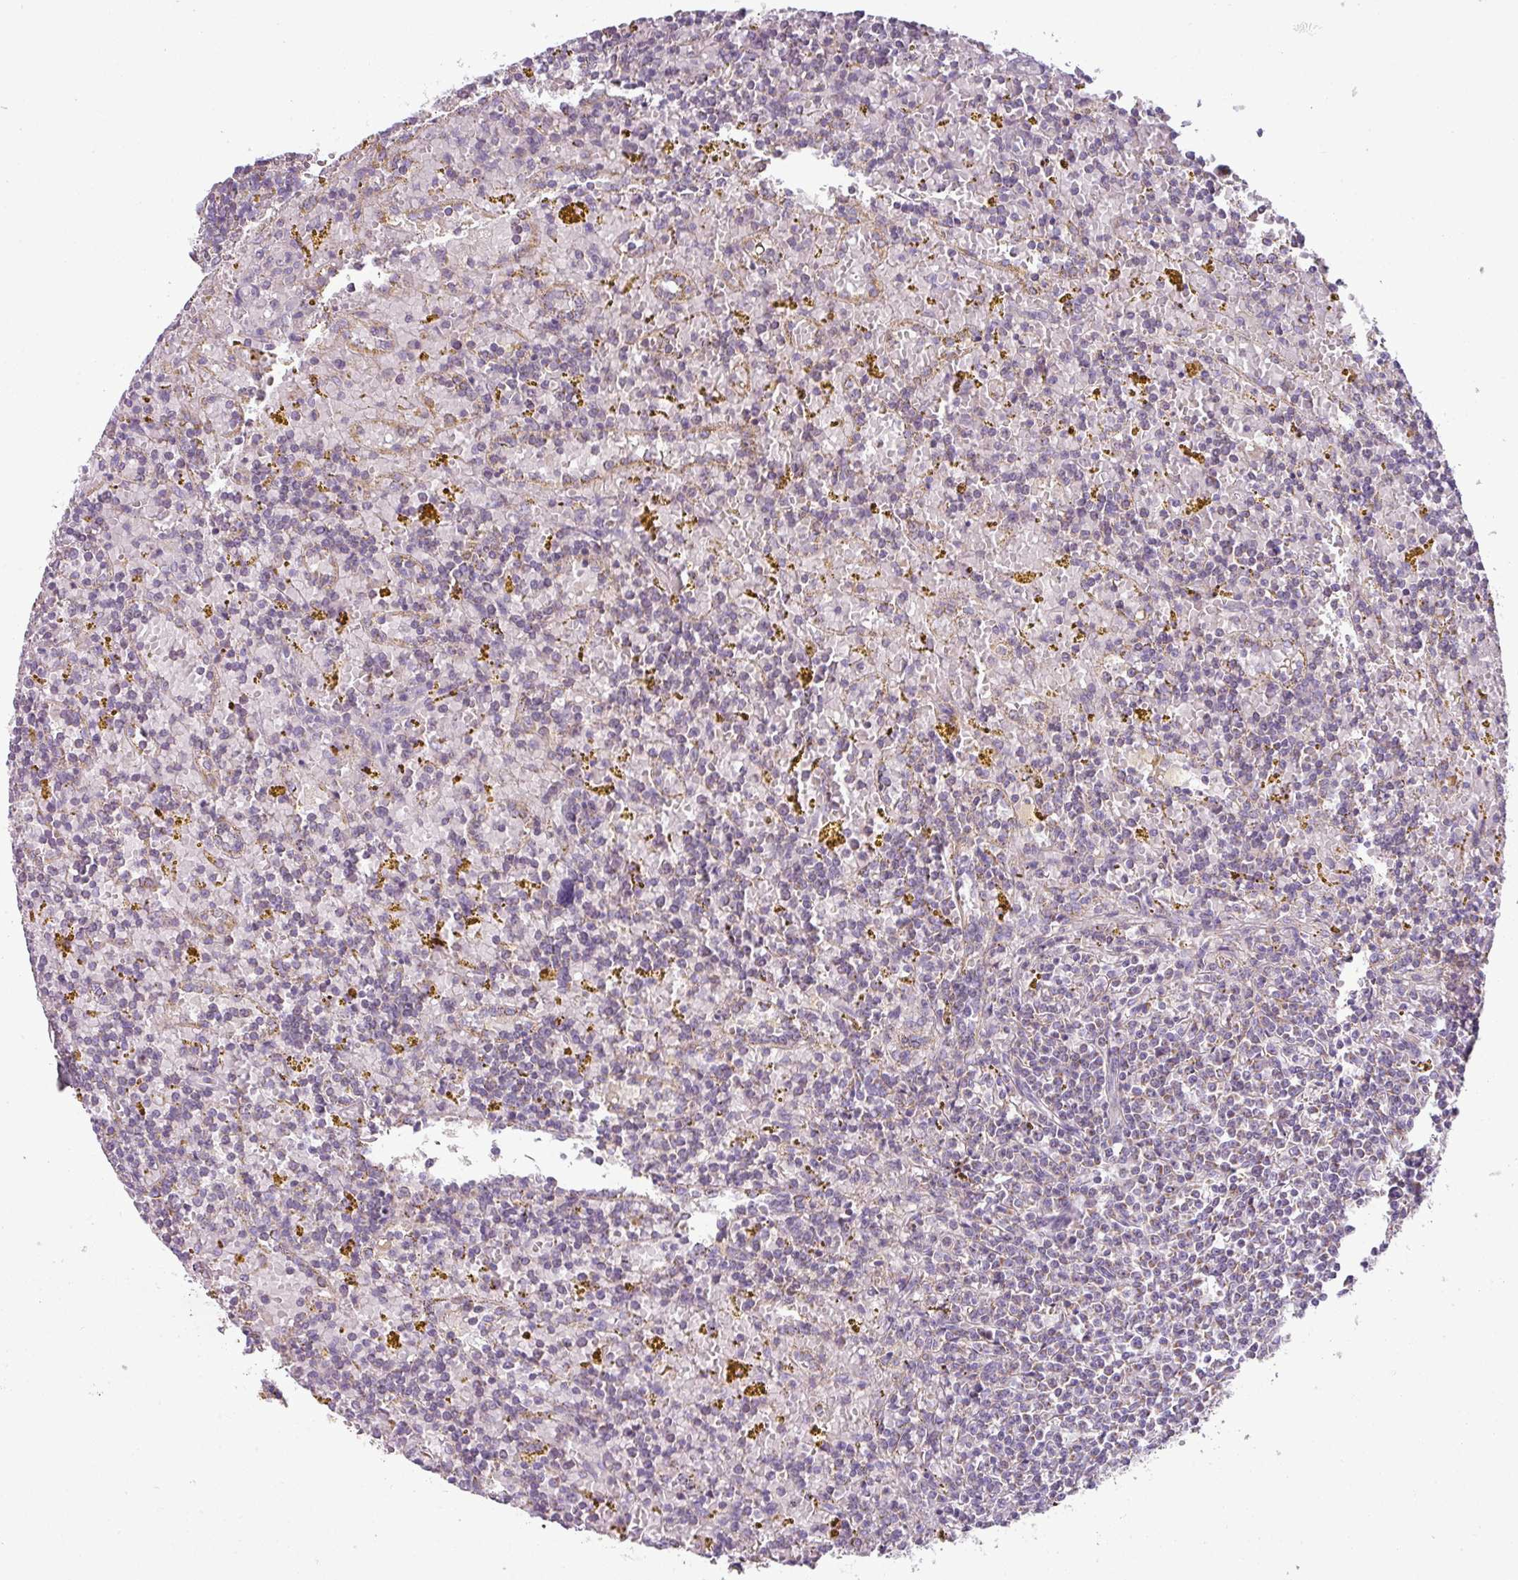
{"staining": {"intensity": "weak", "quantity": "25%-75%", "location": "cytoplasmic/membranous"}, "tissue": "lymphoma", "cell_type": "Tumor cells", "image_type": "cancer", "snomed": [{"axis": "morphology", "description": "Malignant lymphoma, non-Hodgkin's type, Low grade"}, {"axis": "topography", "description": "Spleen"}, {"axis": "topography", "description": "Lymph node"}], "caption": "Protein analysis of lymphoma tissue displays weak cytoplasmic/membranous expression in about 25%-75% of tumor cells.", "gene": "LRRC9", "patient": {"sex": "female", "age": 66}}